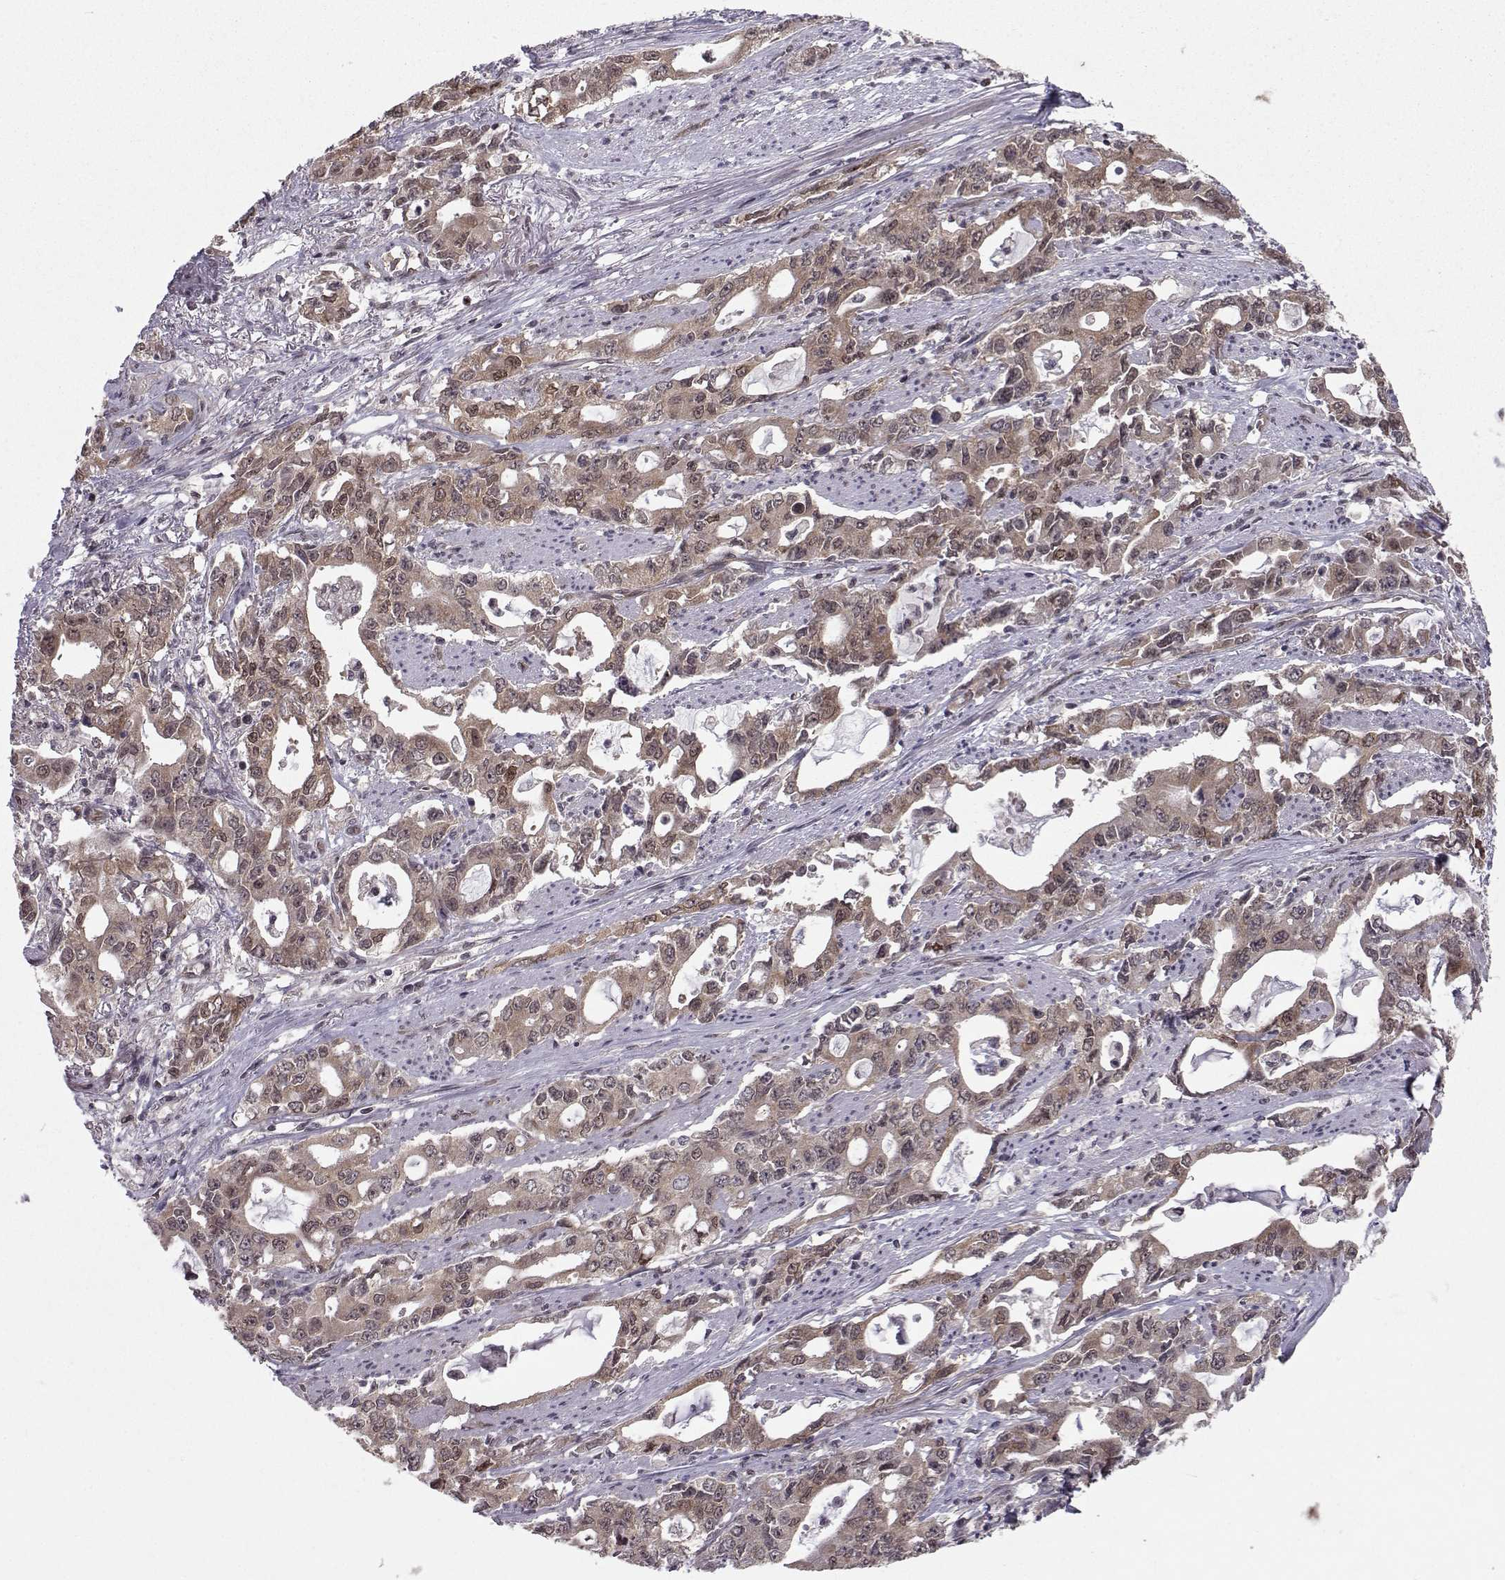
{"staining": {"intensity": "moderate", "quantity": ">75%", "location": "cytoplasmic/membranous"}, "tissue": "stomach cancer", "cell_type": "Tumor cells", "image_type": "cancer", "snomed": [{"axis": "morphology", "description": "Adenocarcinoma, NOS"}, {"axis": "topography", "description": "Stomach, upper"}], "caption": "The image reveals staining of stomach cancer, revealing moderate cytoplasmic/membranous protein expression (brown color) within tumor cells.", "gene": "PKN2", "patient": {"sex": "male", "age": 85}}